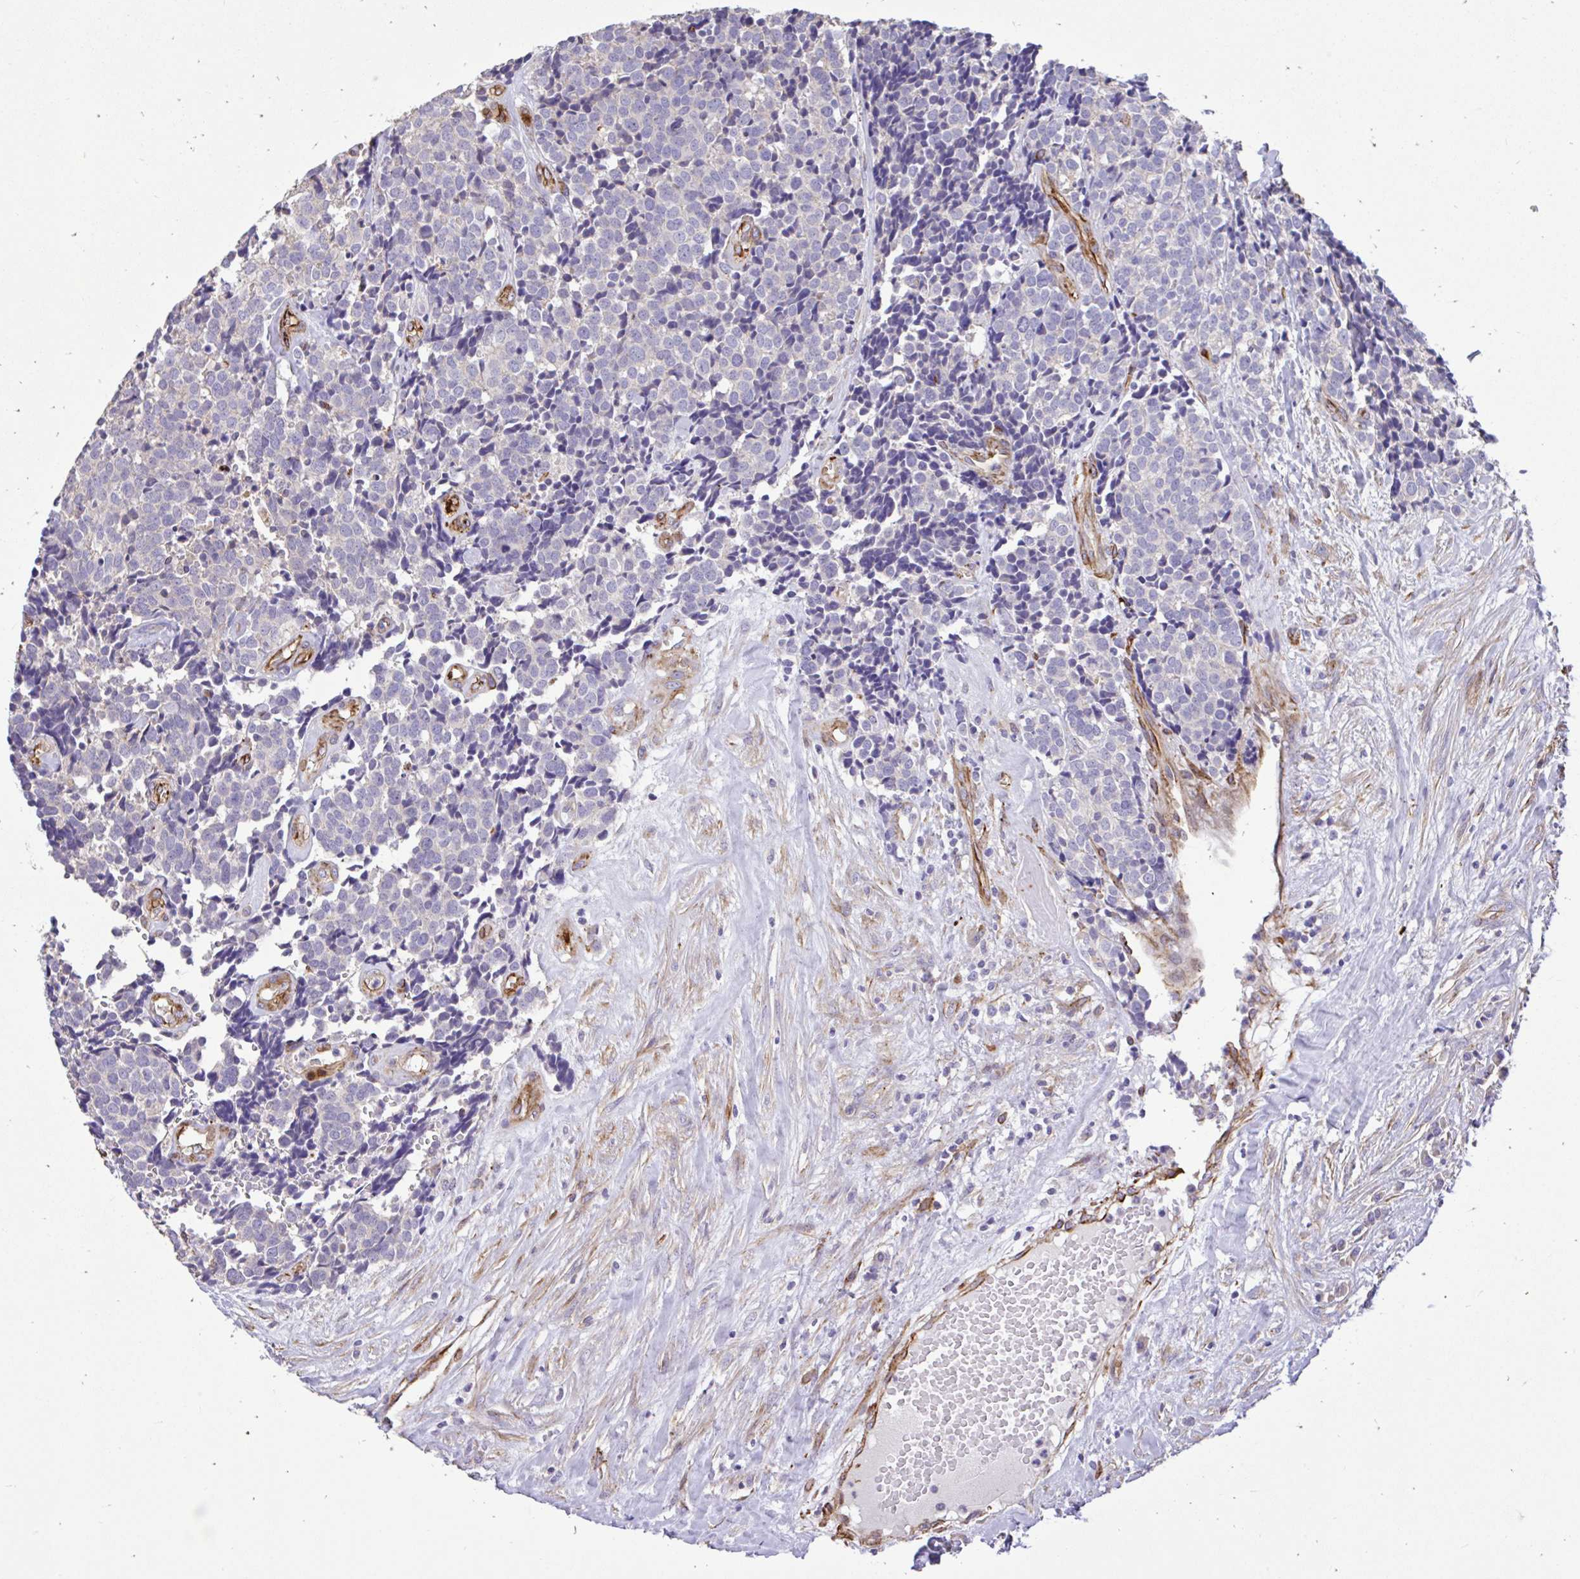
{"staining": {"intensity": "negative", "quantity": "none", "location": "none"}, "tissue": "carcinoid", "cell_type": "Tumor cells", "image_type": "cancer", "snomed": [{"axis": "morphology", "description": "Carcinoid, malignant, NOS"}, {"axis": "topography", "description": "Skin"}], "caption": "Immunohistochemical staining of carcinoid (malignant) displays no significant positivity in tumor cells.", "gene": "PTPRK", "patient": {"sex": "female", "age": 79}}